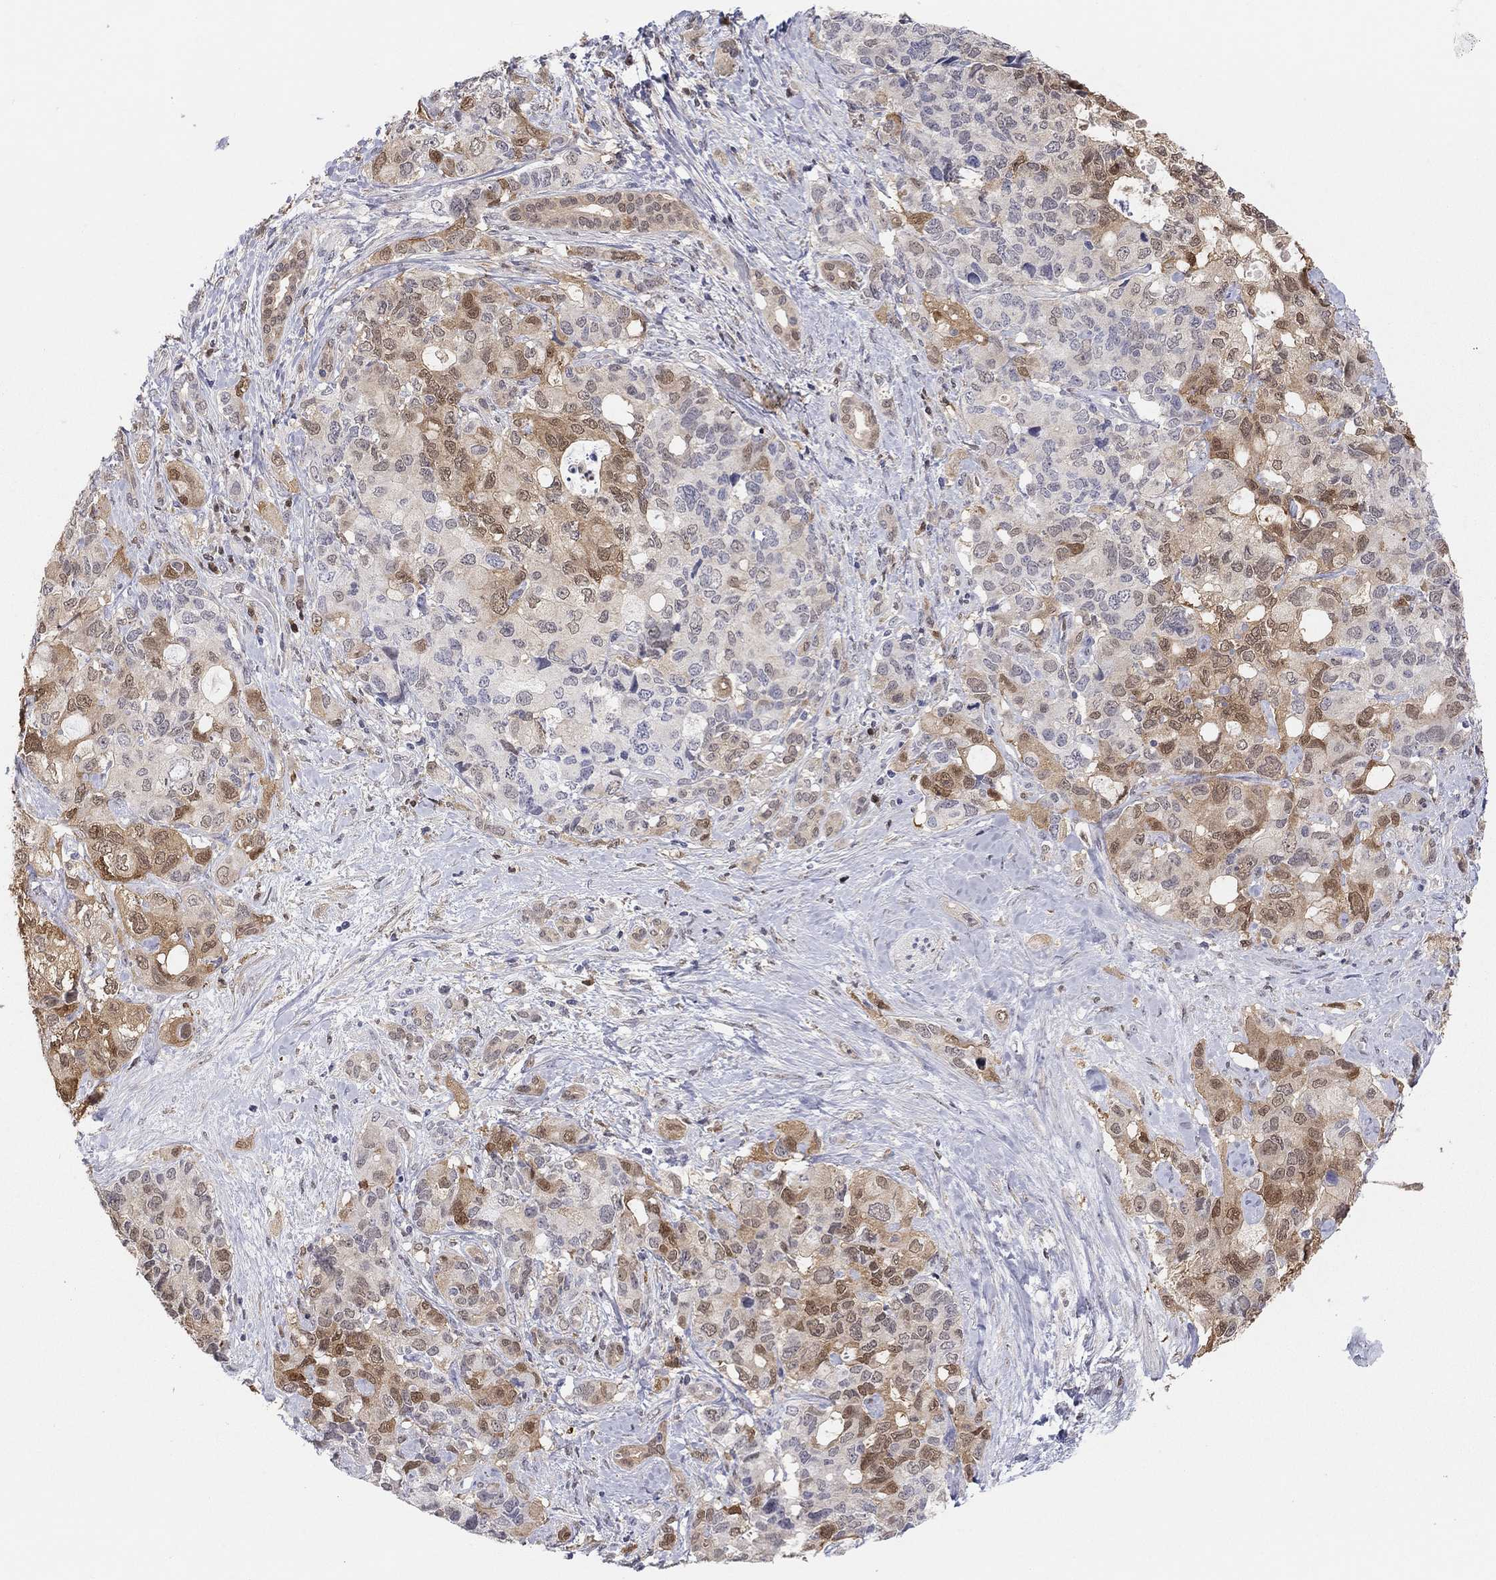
{"staining": {"intensity": "moderate", "quantity": "25%-75%", "location": "cytoplasmic/membranous,nuclear"}, "tissue": "pancreatic cancer", "cell_type": "Tumor cells", "image_type": "cancer", "snomed": [{"axis": "morphology", "description": "Adenocarcinoma, NOS"}, {"axis": "topography", "description": "Pancreas"}], "caption": "Human pancreatic cancer (adenocarcinoma) stained with a brown dye exhibits moderate cytoplasmic/membranous and nuclear positive positivity in about 25%-75% of tumor cells.", "gene": "PDXK", "patient": {"sex": "female", "age": 56}}